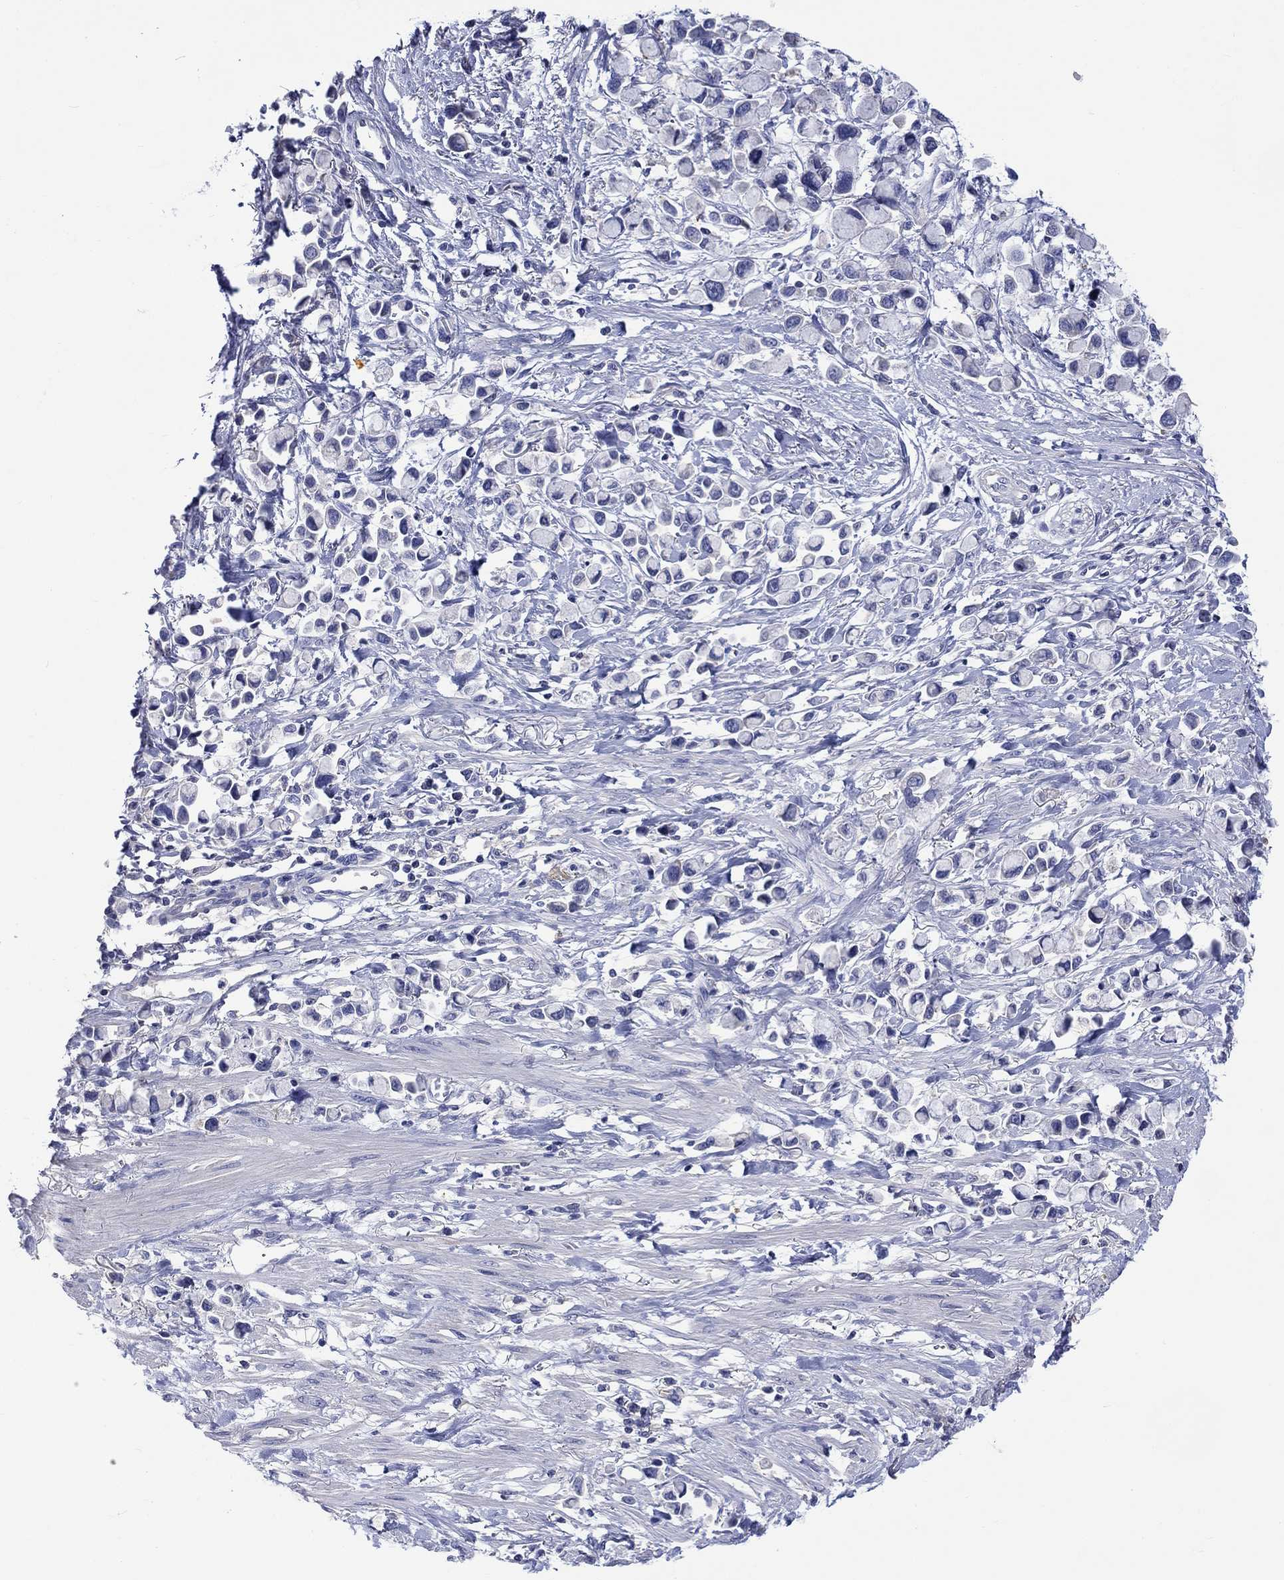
{"staining": {"intensity": "negative", "quantity": "none", "location": "none"}, "tissue": "stomach cancer", "cell_type": "Tumor cells", "image_type": "cancer", "snomed": [{"axis": "morphology", "description": "Adenocarcinoma, NOS"}, {"axis": "topography", "description": "Stomach"}], "caption": "An immunohistochemistry histopathology image of stomach adenocarcinoma is shown. There is no staining in tumor cells of stomach adenocarcinoma.", "gene": "TOMM20L", "patient": {"sex": "female", "age": 81}}